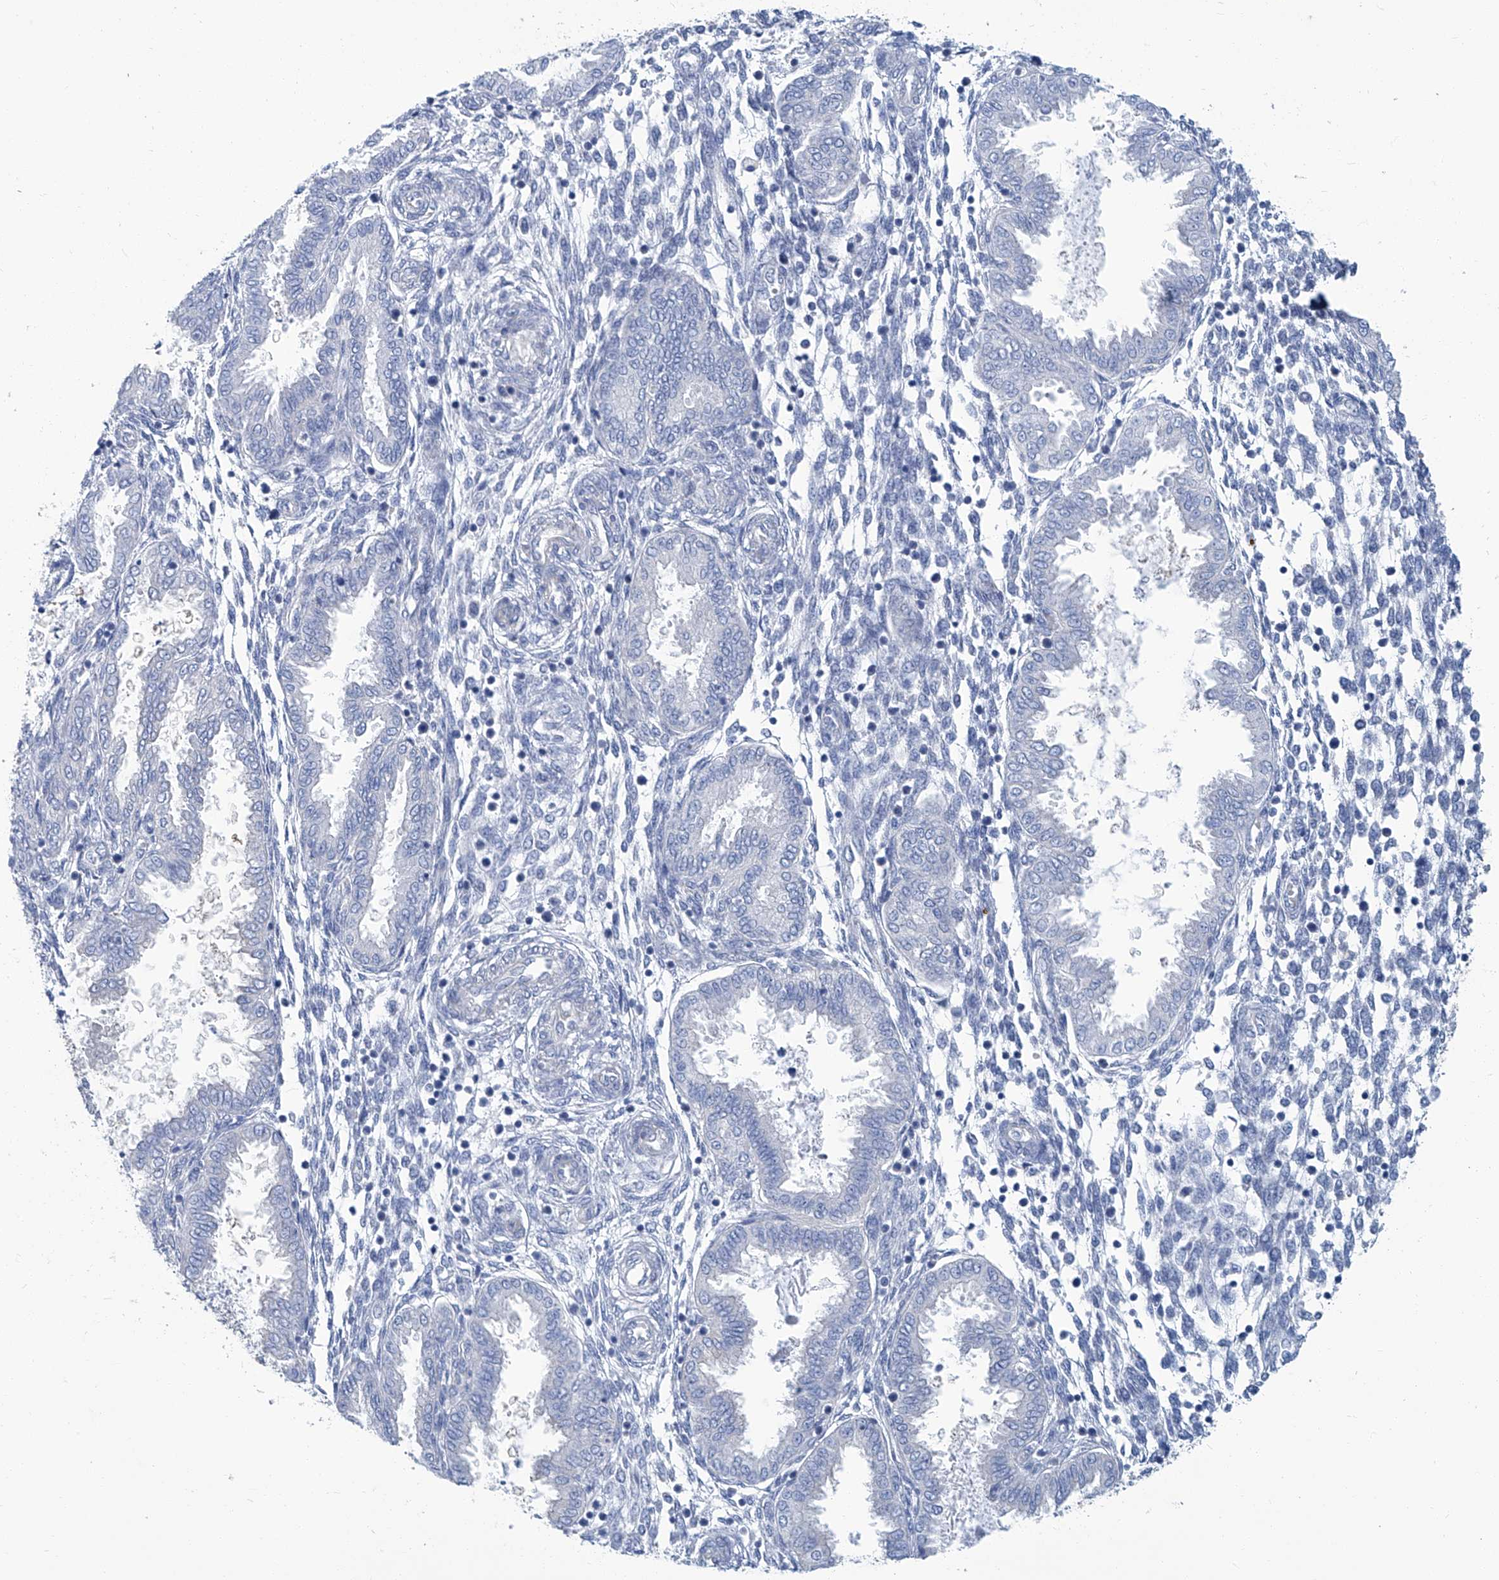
{"staining": {"intensity": "negative", "quantity": "none", "location": "none"}, "tissue": "endometrium", "cell_type": "Cells in endometrial stroma", "image_type": "normal", "snomed": [{"axis": "morphology", "description": "Normal tissue, NOS"}, {"axis": "topography", "description": "Endometrium"}], "caption": "Immunohistochemistry (IHC) image of normal endometrium: human endometrium stained with DAB (3,3'-diaminobenzidine) demonstrates no significant protein positivity in cells in endometrial stroma.", "gene": "PFKL", "patient": {"sex": "female", "age": 33}}